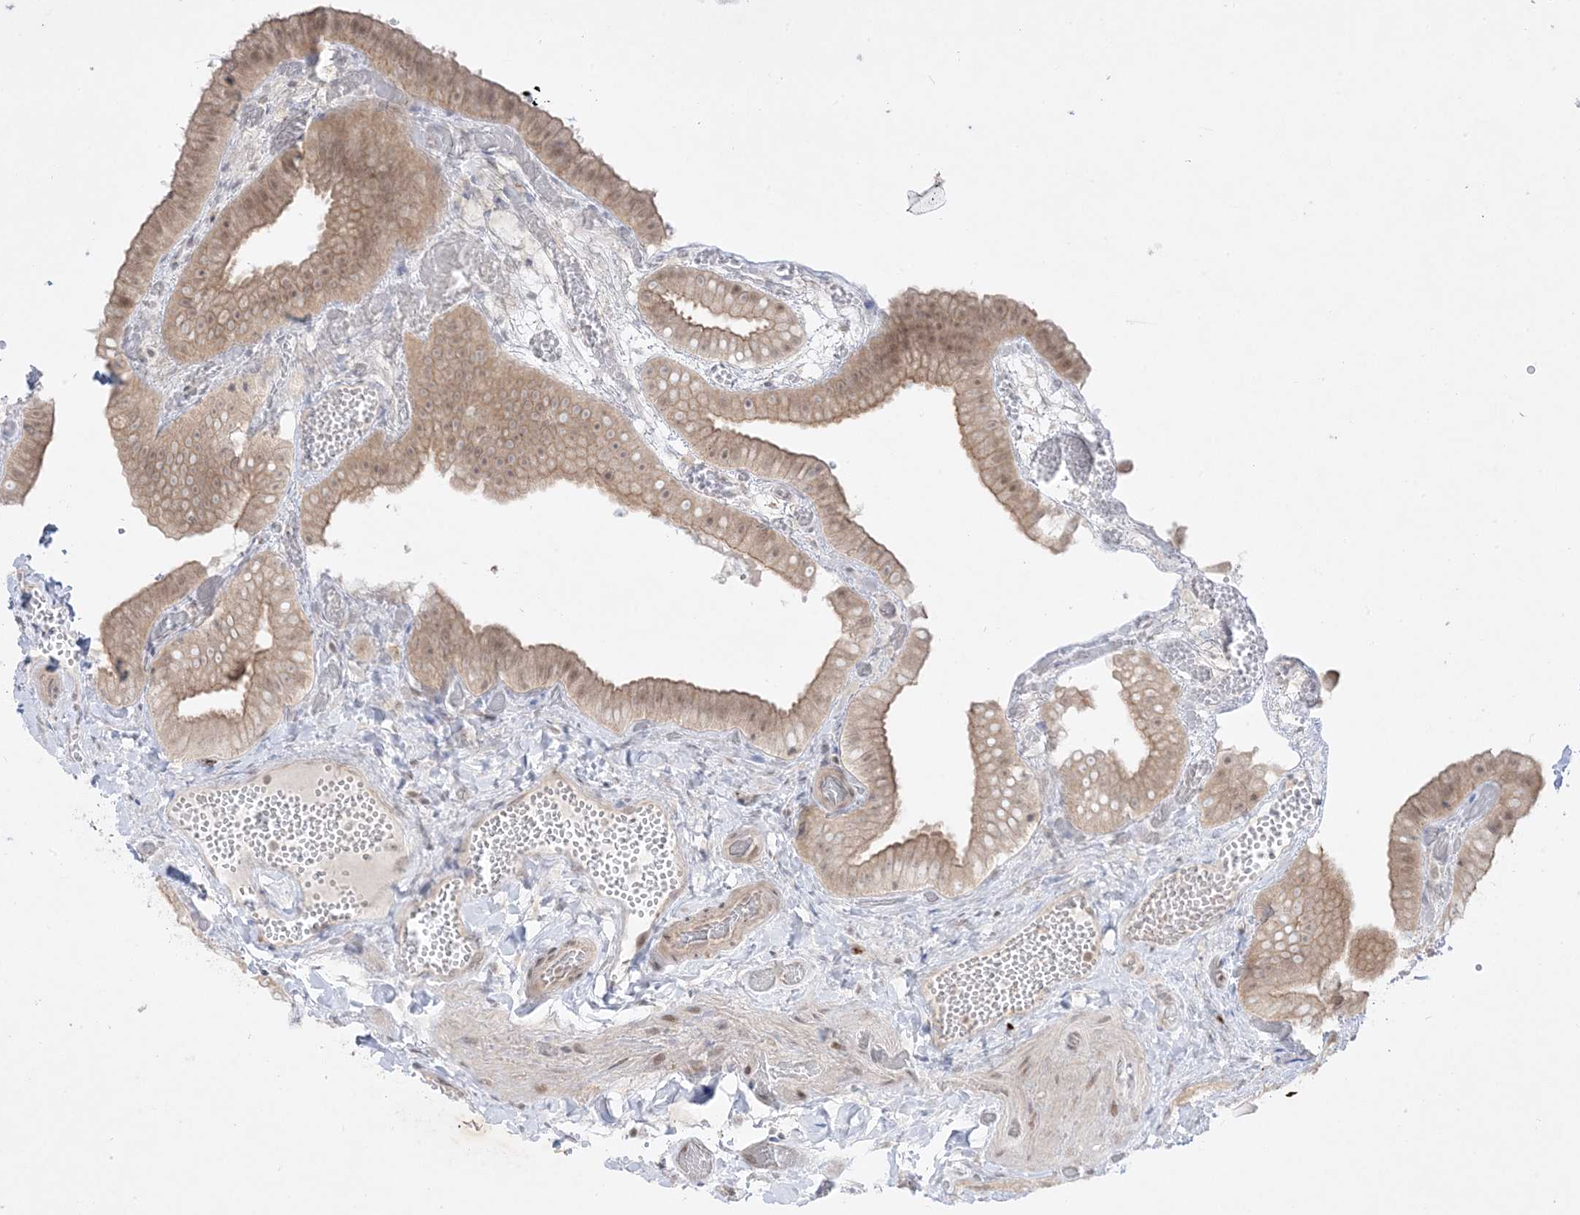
{"staining": {"intensity": "moderate", "quantity": "25%-75%", "location": "cytoplasmic/membranous,nuclear"}, "tissue": "gallbladder", "cell_type": "Glandular cells", "image_type": "normal", "snomed": [{"axis": "morphology", "description": "Normal tissue, NOS"}, {"axis": "topography", "description": "Gallbladder"}], "caption": "Brown immunohistochemical staining in unremarkable human gallbladder displays moderate cytoplasmic/membranous,nuclear expression in about 25%-75% of glandular cells. Ihc stains the protein in brown and the nuclei are stained blue.", "gene": "PTK6", "patient": {"sex": "female", "age": 64}}